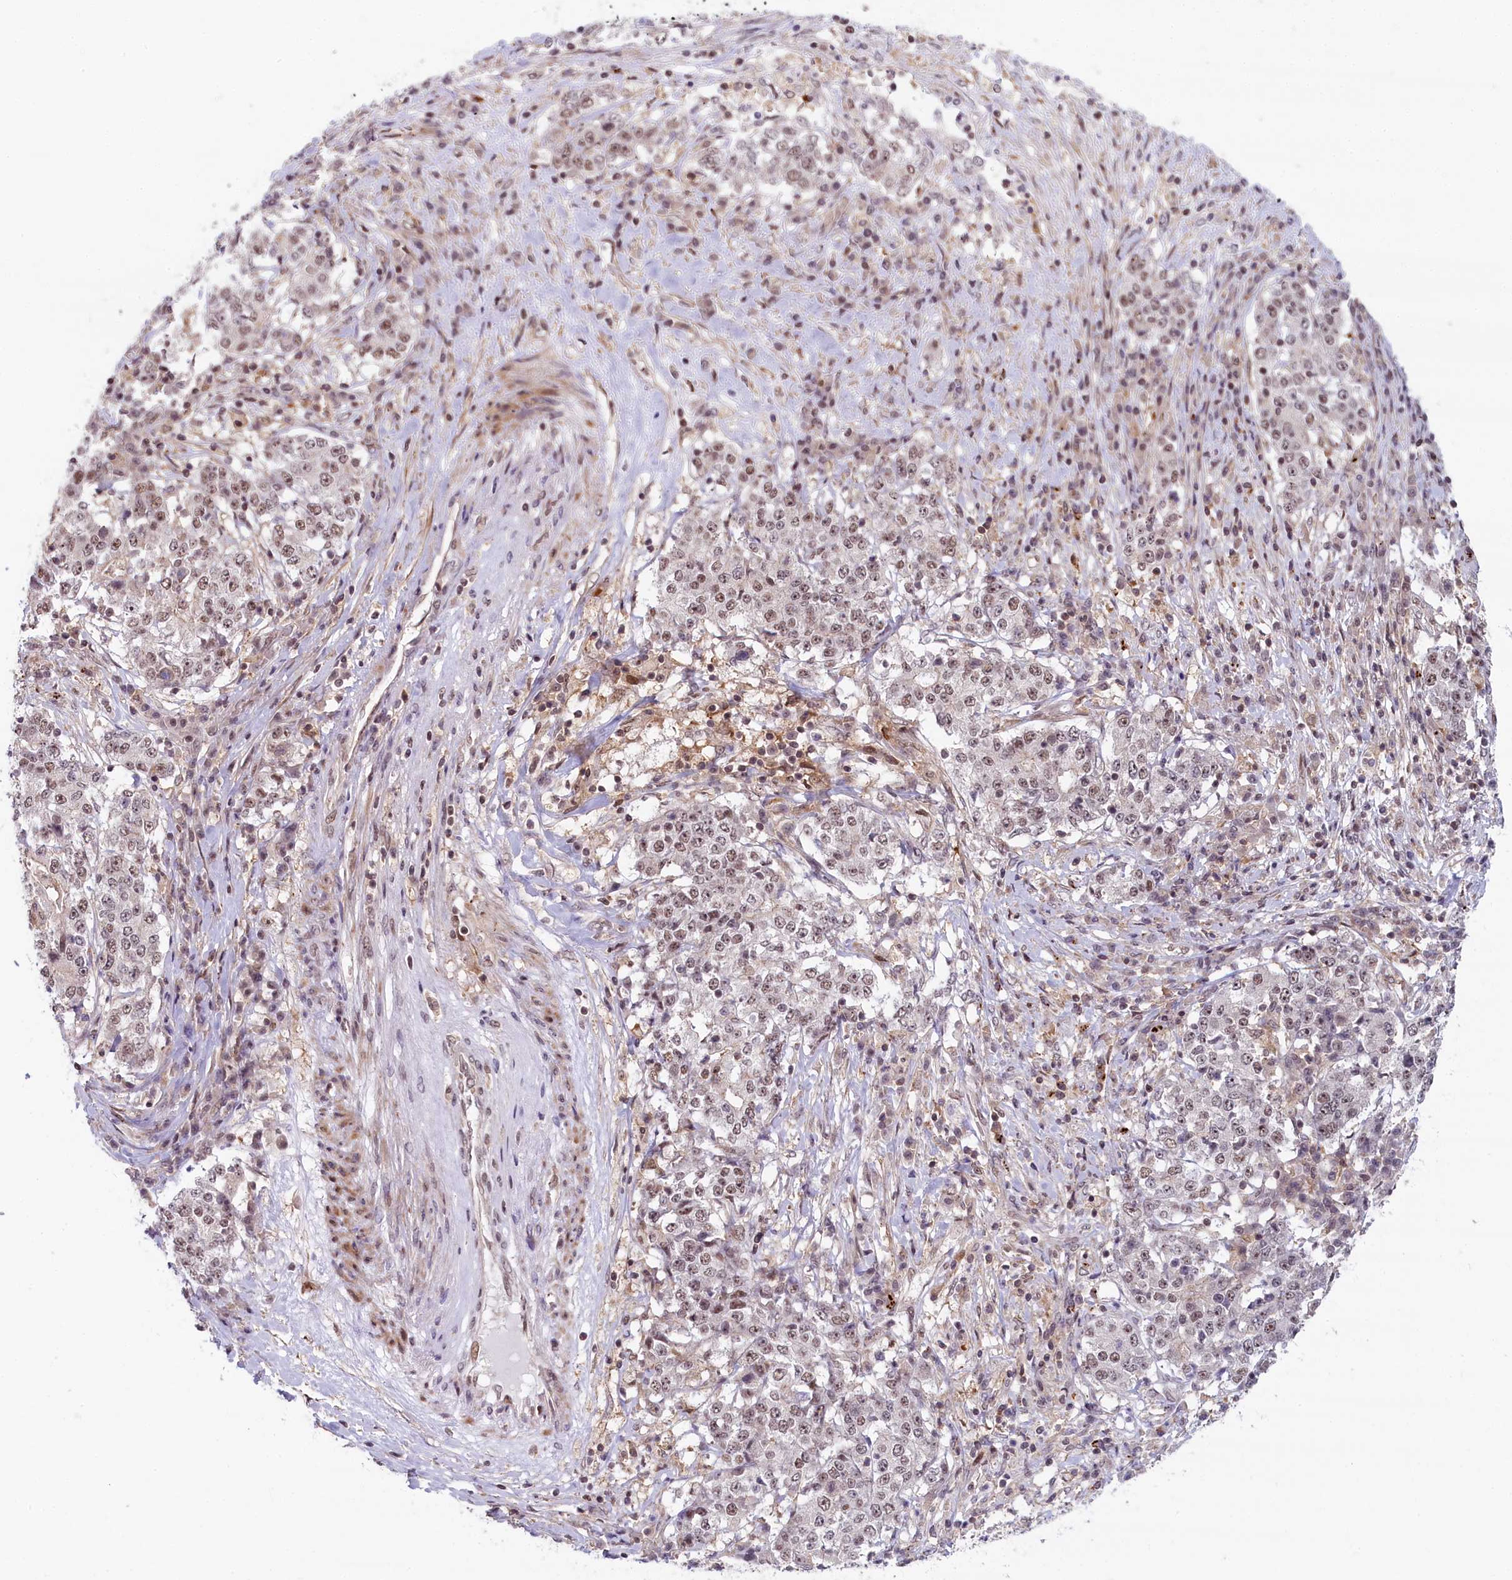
{"staining": {"intensity": "weak", "quantity": ">75%", "location": "nuclear"}, "tissue": "stomach cancer", "cell_type": "Tumor cells", "image_type": "cancer", "snomed": [{"axis": "morphology", "description": "Adenocarcinoma, NOS"}, {"axis": "topography", "description": "Stomach"}], "caption": "Immunohistochemistry (IHC) image of neoplastic tissue: stomach cancer (adenocarcinoma) stained using IHC displays low levels of weak protein expression localized specifically in the nuclear of tumor cells, appearing as a nuclear brown color.", "gene": "FCHO1", "patient": {"sex": "male", "age": 59}}